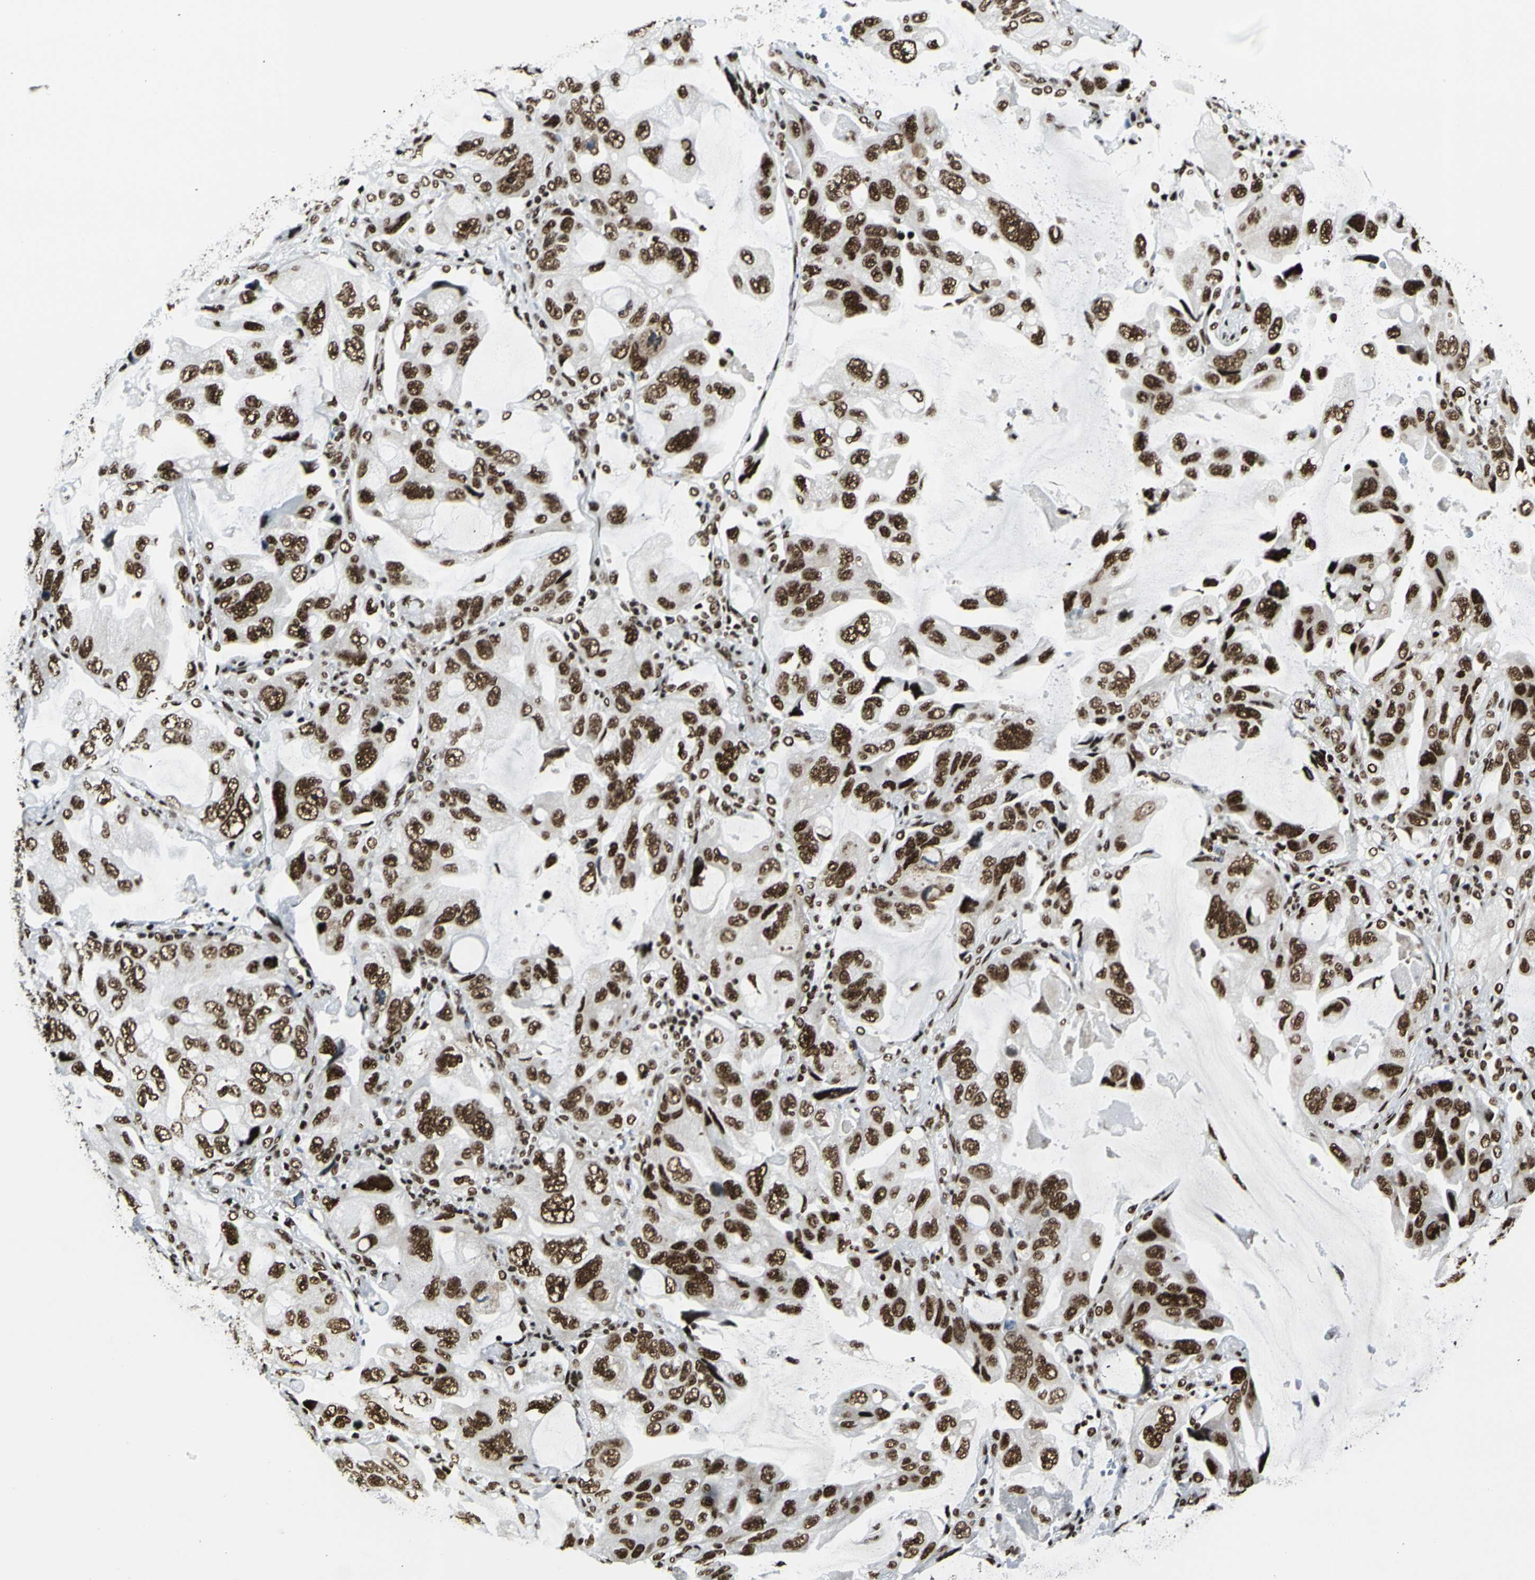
{"staining": {"intensity": "strong", "quantity": ">75%", "location": "nuclear"}, "tissue": "lung cancer", "cell_type": "Tumor cells", "image_type": "cancer", "snomed": [{"axis": "morphology", "description": "Squamous cell carcinoma, NOS"}, {"axis": "topography", "description": "Lung"}], "caption": "Immunohistochemistry photomicrograph of human lung cancer stained for a protein (brown), which exhibits high levels of strong nuclear positivity in about >75% of tumor cells.", "gene": "CCAR1", "patient": {"sex": "female", "age": 73}}